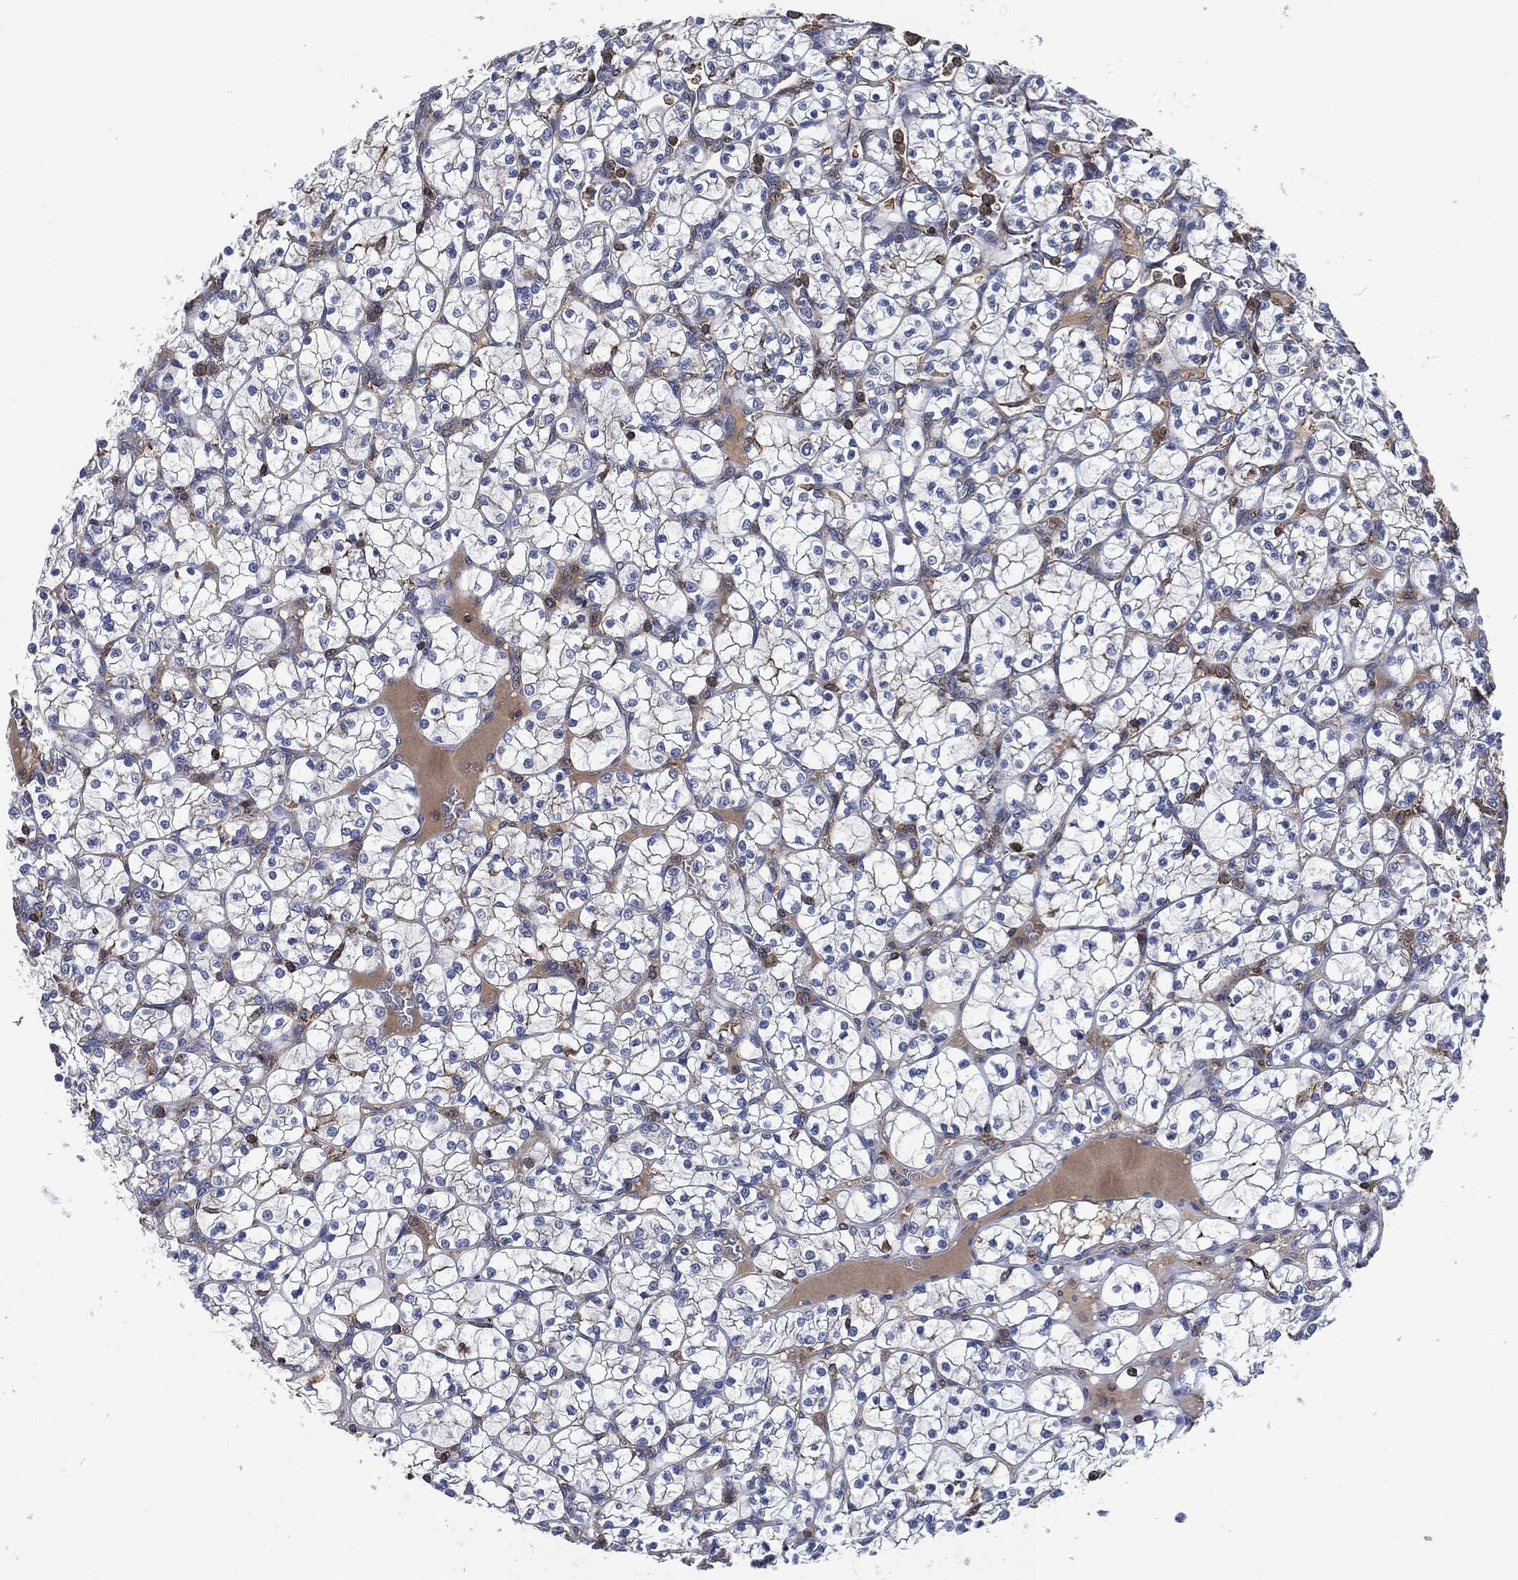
{"staining": {"intensity": "moderate", "quantity": "<25%", "location": "cytoplasmic/membranous"}, "tissue": "renal cancer", "cell_type": "Tumor cells", "image_type": "cancer", "snomed": [{"axis": "morphology", "description": "Adenocarcinoma, NOS"}, {"axis": "topography", "description": "Kidney"}], "caption": "Immunohistochemical staining of adenocarcinoma (renal) demonstrates low levels of moderate cytoplasmic/membranous protein staining in approximately <25% of tumor cells.", "gene": "LGALS9", "patient": {"sex": "female", "age": 89}}